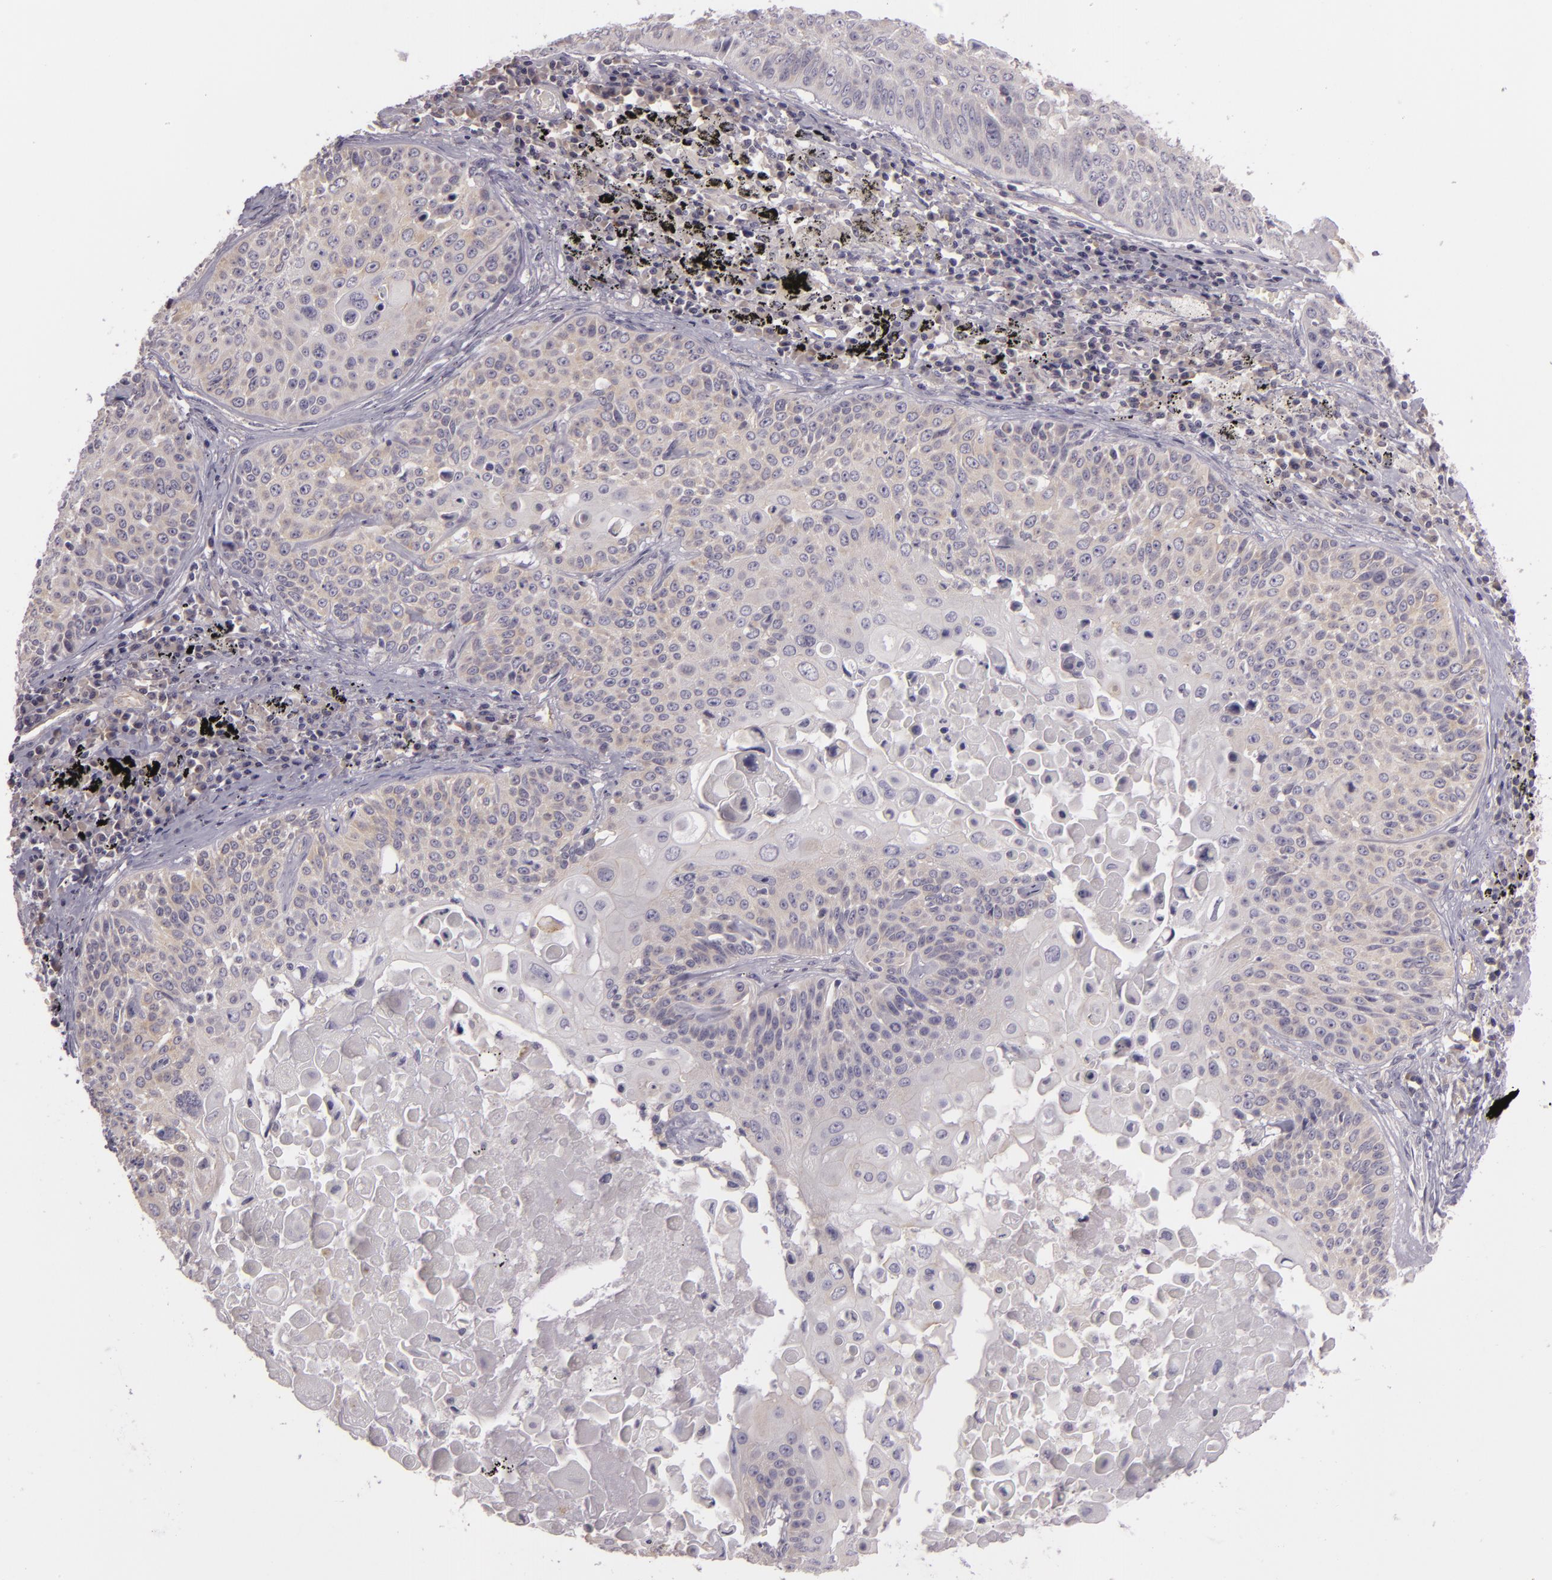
{"staining": {"intensity": "weak", "quantity": "<25%", "location": "none"}, "tissue": "lung cancer", "cell_type": "Tumor cells", "image_type": "cancer", "snomed": [{"axis": "morphology", "description": "Adenocarcinoma, NOS"}, {"axis": "topography", "description": "Lung"}], "caption": "This micrograph is of lung adenocarcinoma stained with IHC to label a protein in brown with the nuclei are counter-stained blue. There is no staining in tumor cells.", "gene": "RALGAPA1", "patient": {"sex": "male", "age": 60}}